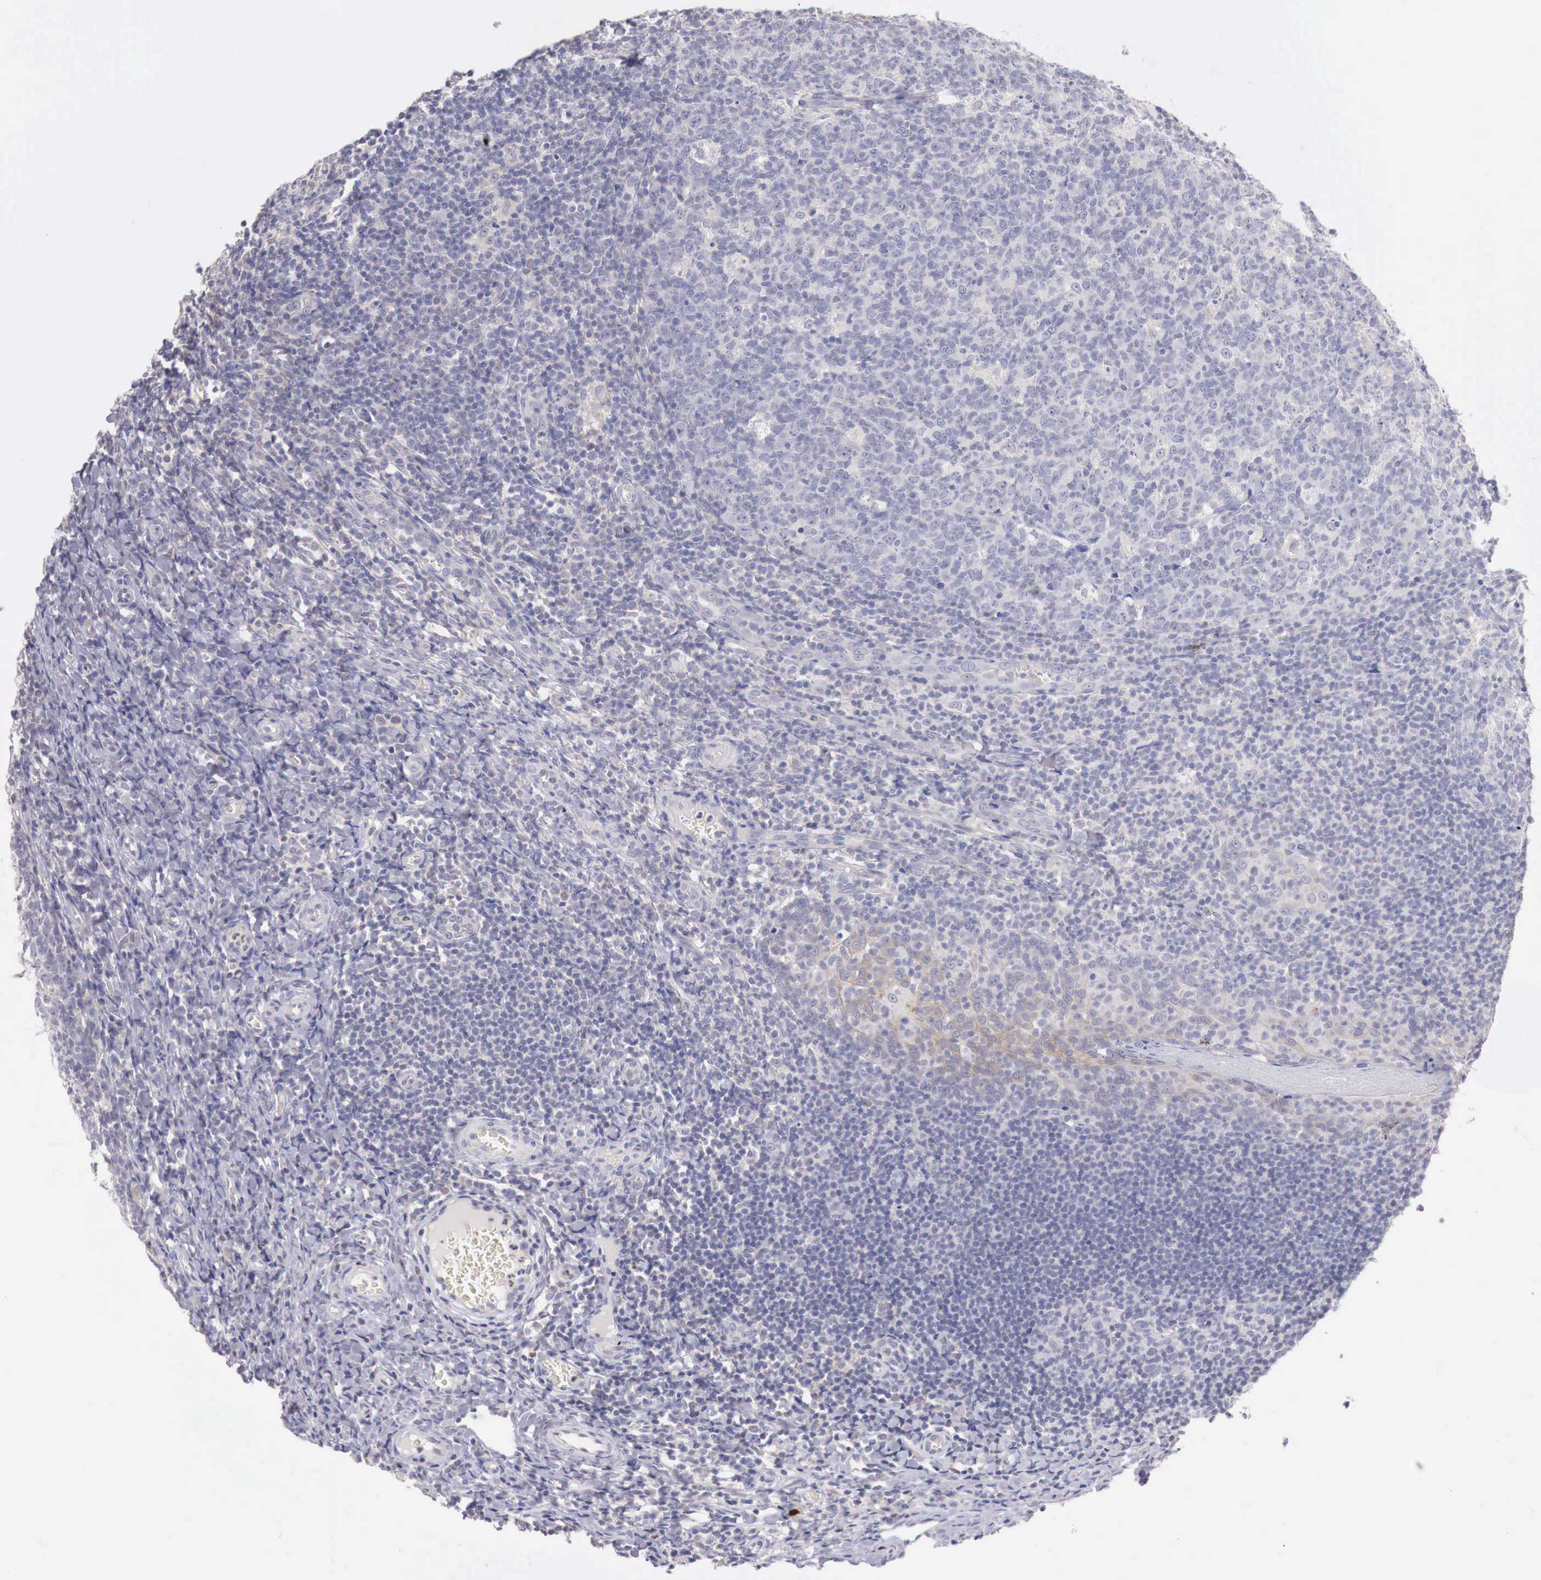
{"staining": {"intensity": "negative", "quantity": "none", "location": "none"}, "tissue": "tonsil", "cell_type": "Germinal center cells", "image_type": "normal", "snomed": [{"axis": "morphology", "description": "Normal tissue, NOS"}, {"axis": "topography", "description": "Tonsil"}], "caption": "Immunohistochemistry (IHC) image of benign tonsil: human tonsil stained with DAB shows no significant protein positivity in germinal center cells. The staining was performed using DAB to visualize the protein expression in brown, while the nuclei were stained in blue with hematoxylin (Magnification: 20x).", "gene": "TRIM13", "patient": {"sex": "male", "age": 6}}